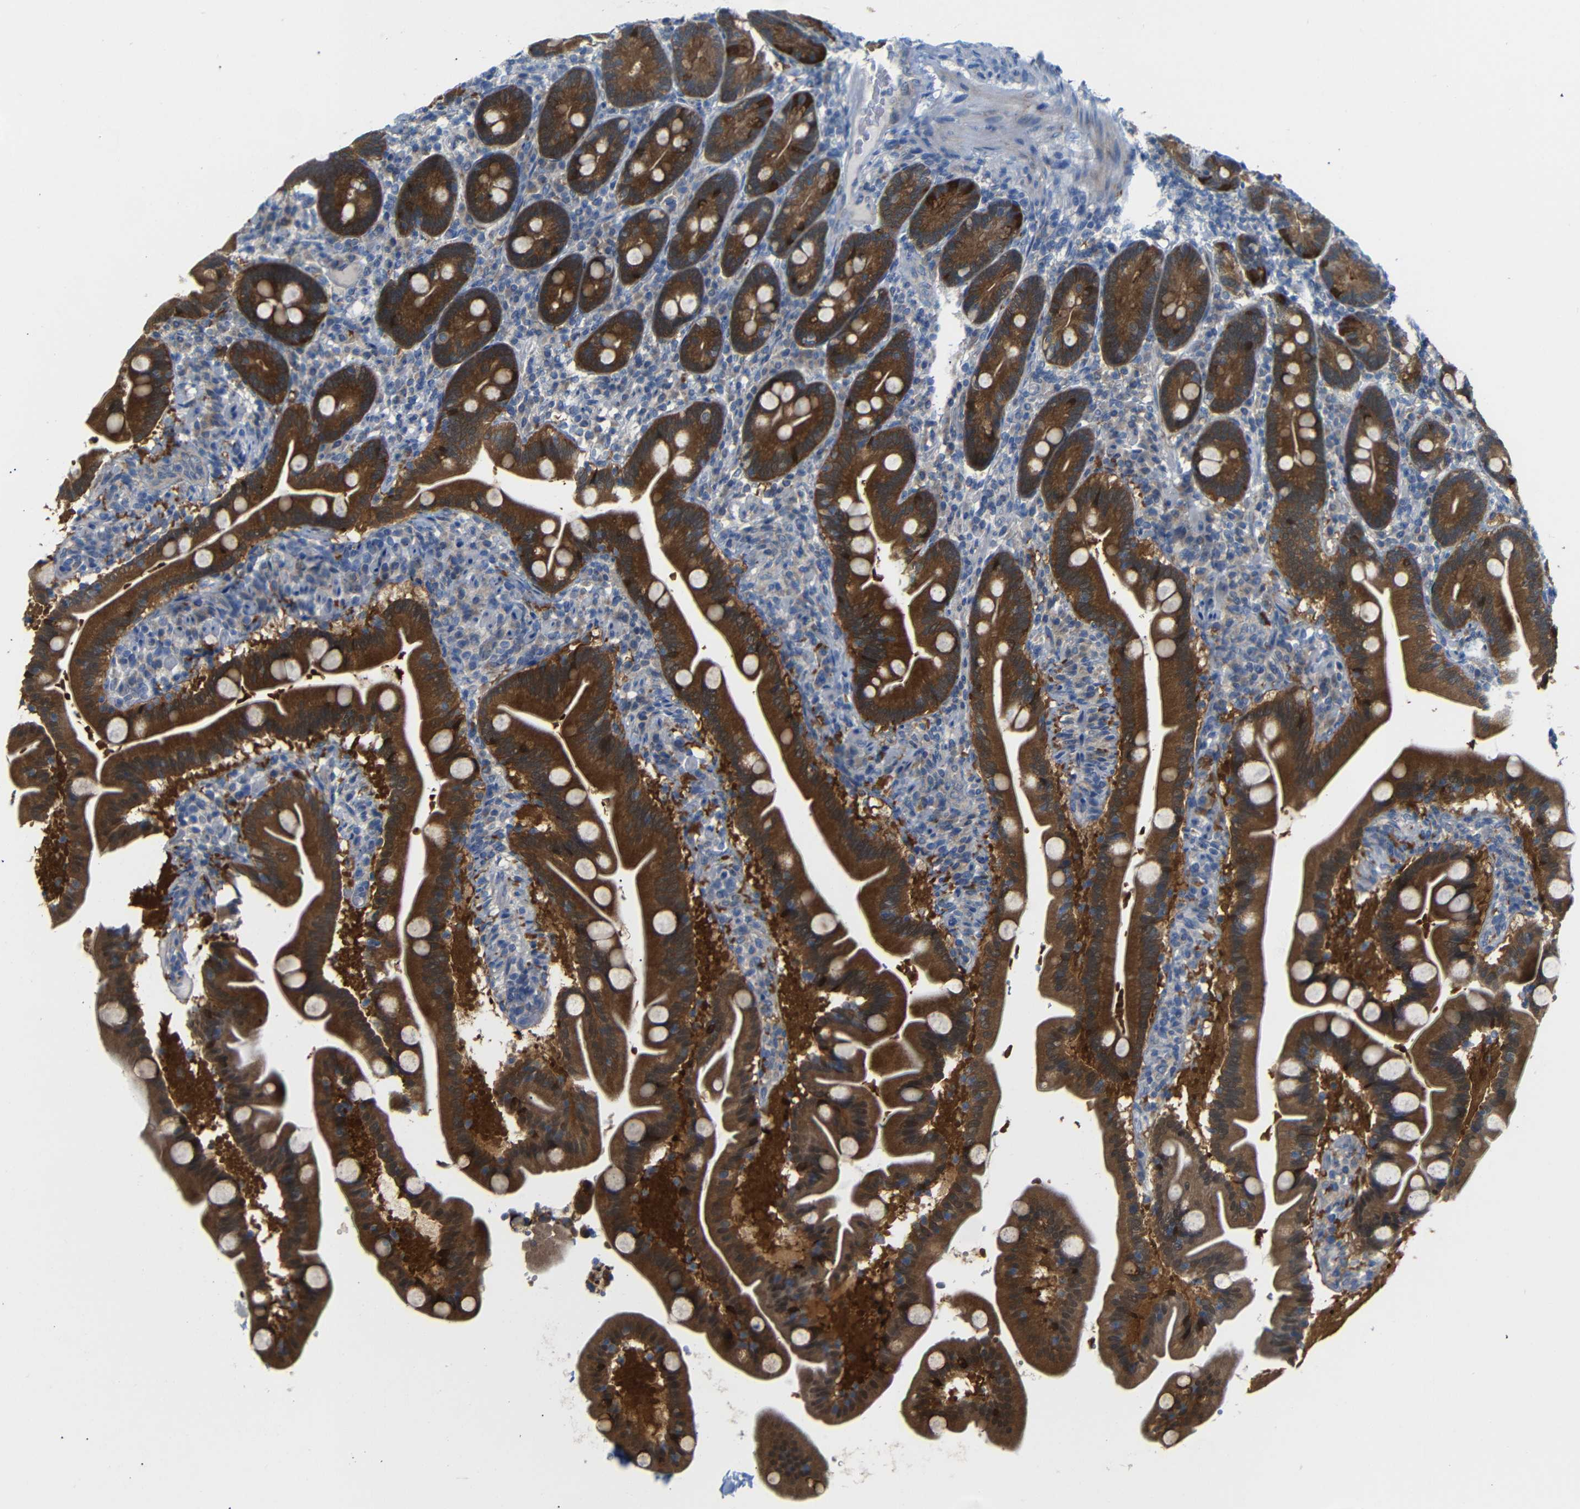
{"staining": {"intensity": "strong", "quantity": ">75%", "location": "cytoplasmic/membranous"}, "tissue": "duodenum", "cell_type": "Glandular cells", "image_type": "normal", "snomed": [{"axis": "morphology", "description": "Normal tissue, NOS"}, {"axis": "topography", "description": "Duodenum"}], "caption": "Protein expression analysis of benign duodenum displays strong cytoplasmic/membranous staining in approximately >75% of glandular cells. The staining was performed using DAB (3,3'-diaminobenzidine), with brown indicating positive protein expression. Nuclei are stained blue with hematoxylin.", "gene": "TBC1D32", "patient": {"sex": "male", "age": 54}}